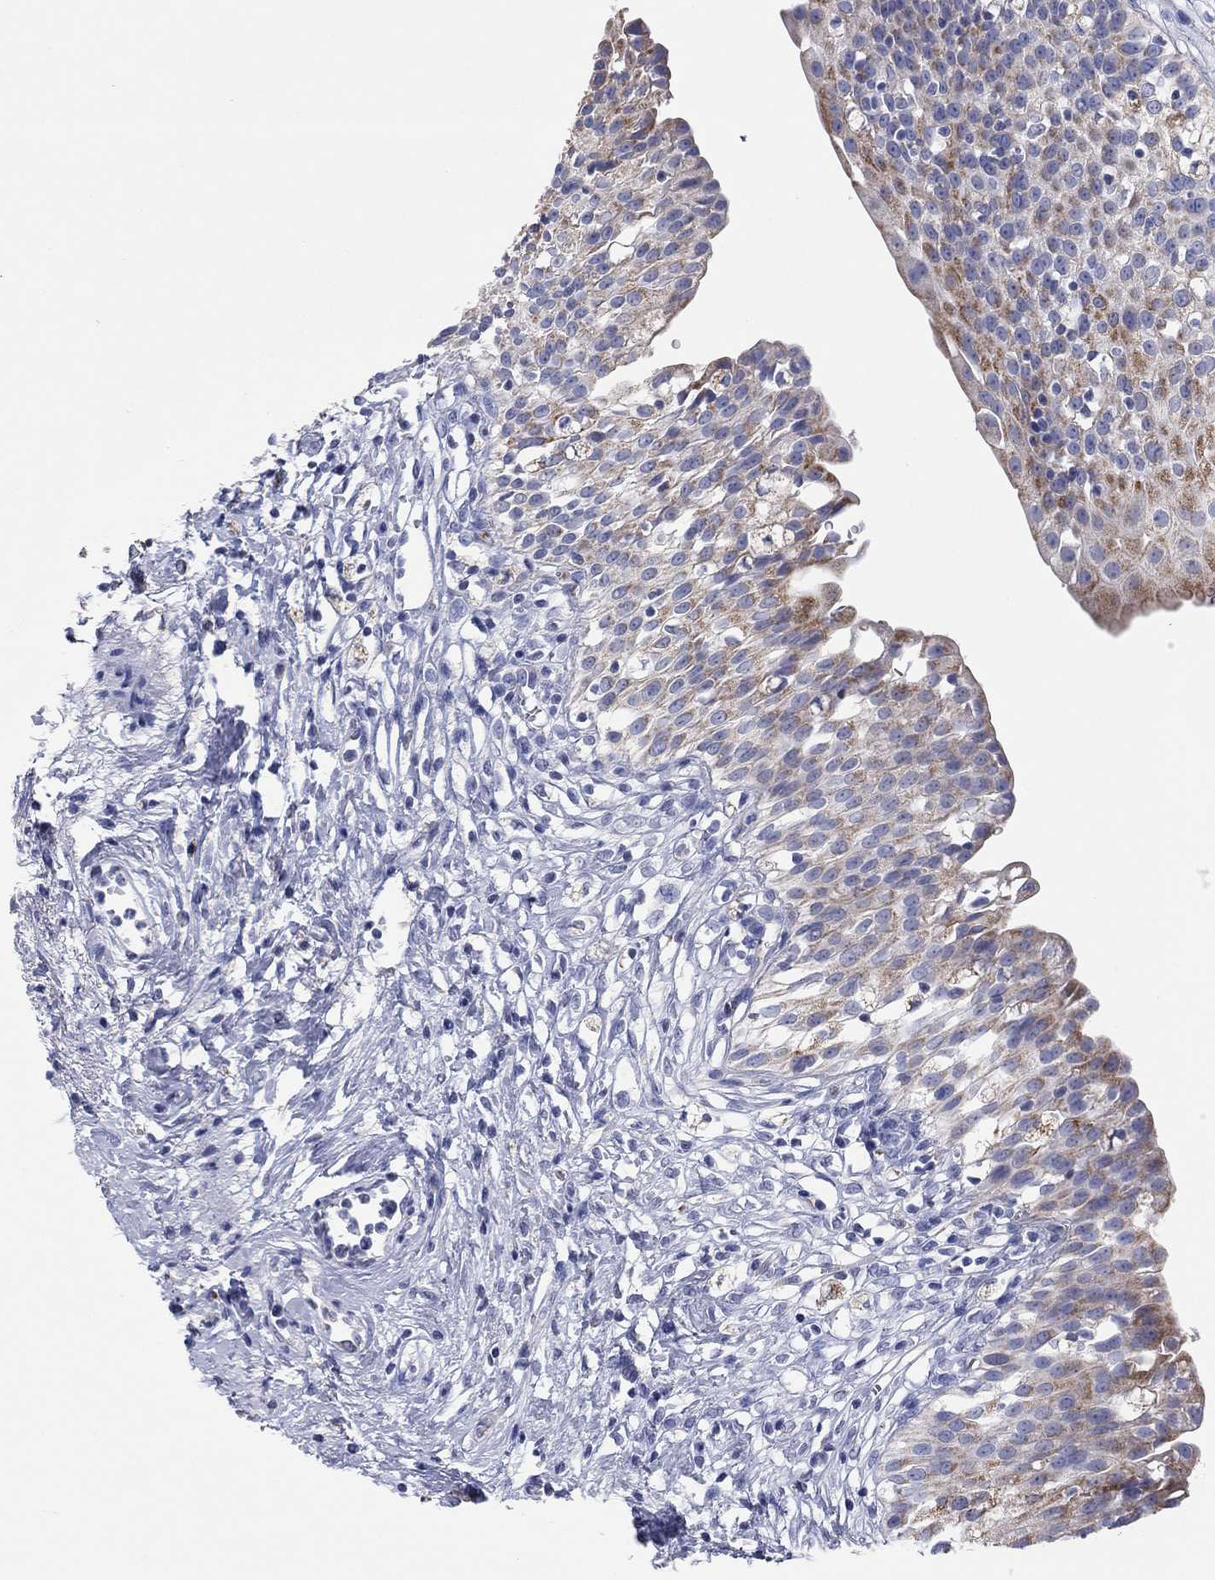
{"staining": {"intensity": "moderate", "quantity": "<25%", "location": "cytoplasmic/membranous"}, "tissue": "urinary bladder", "cell_type": "Urothelial cells", "image_type": "normal", "snomed": [{"axis": "morphology", "description": "Normal tissue, NOS"}, {"axis": "topography", "description": "Urinary bladder"}], "caption": "Brown immunohistochemical staining in benign urinary bladder demonstrates moderate cytoplasmic/membranous staining in approximately <25% of urothelial cells. The staining was performed using DAB, with brown indicating positive protein expression. Nuclei are stained blue with hematoxylin.", "gene": "MGST3", "patient": {"sex": "male", "age": 76}}